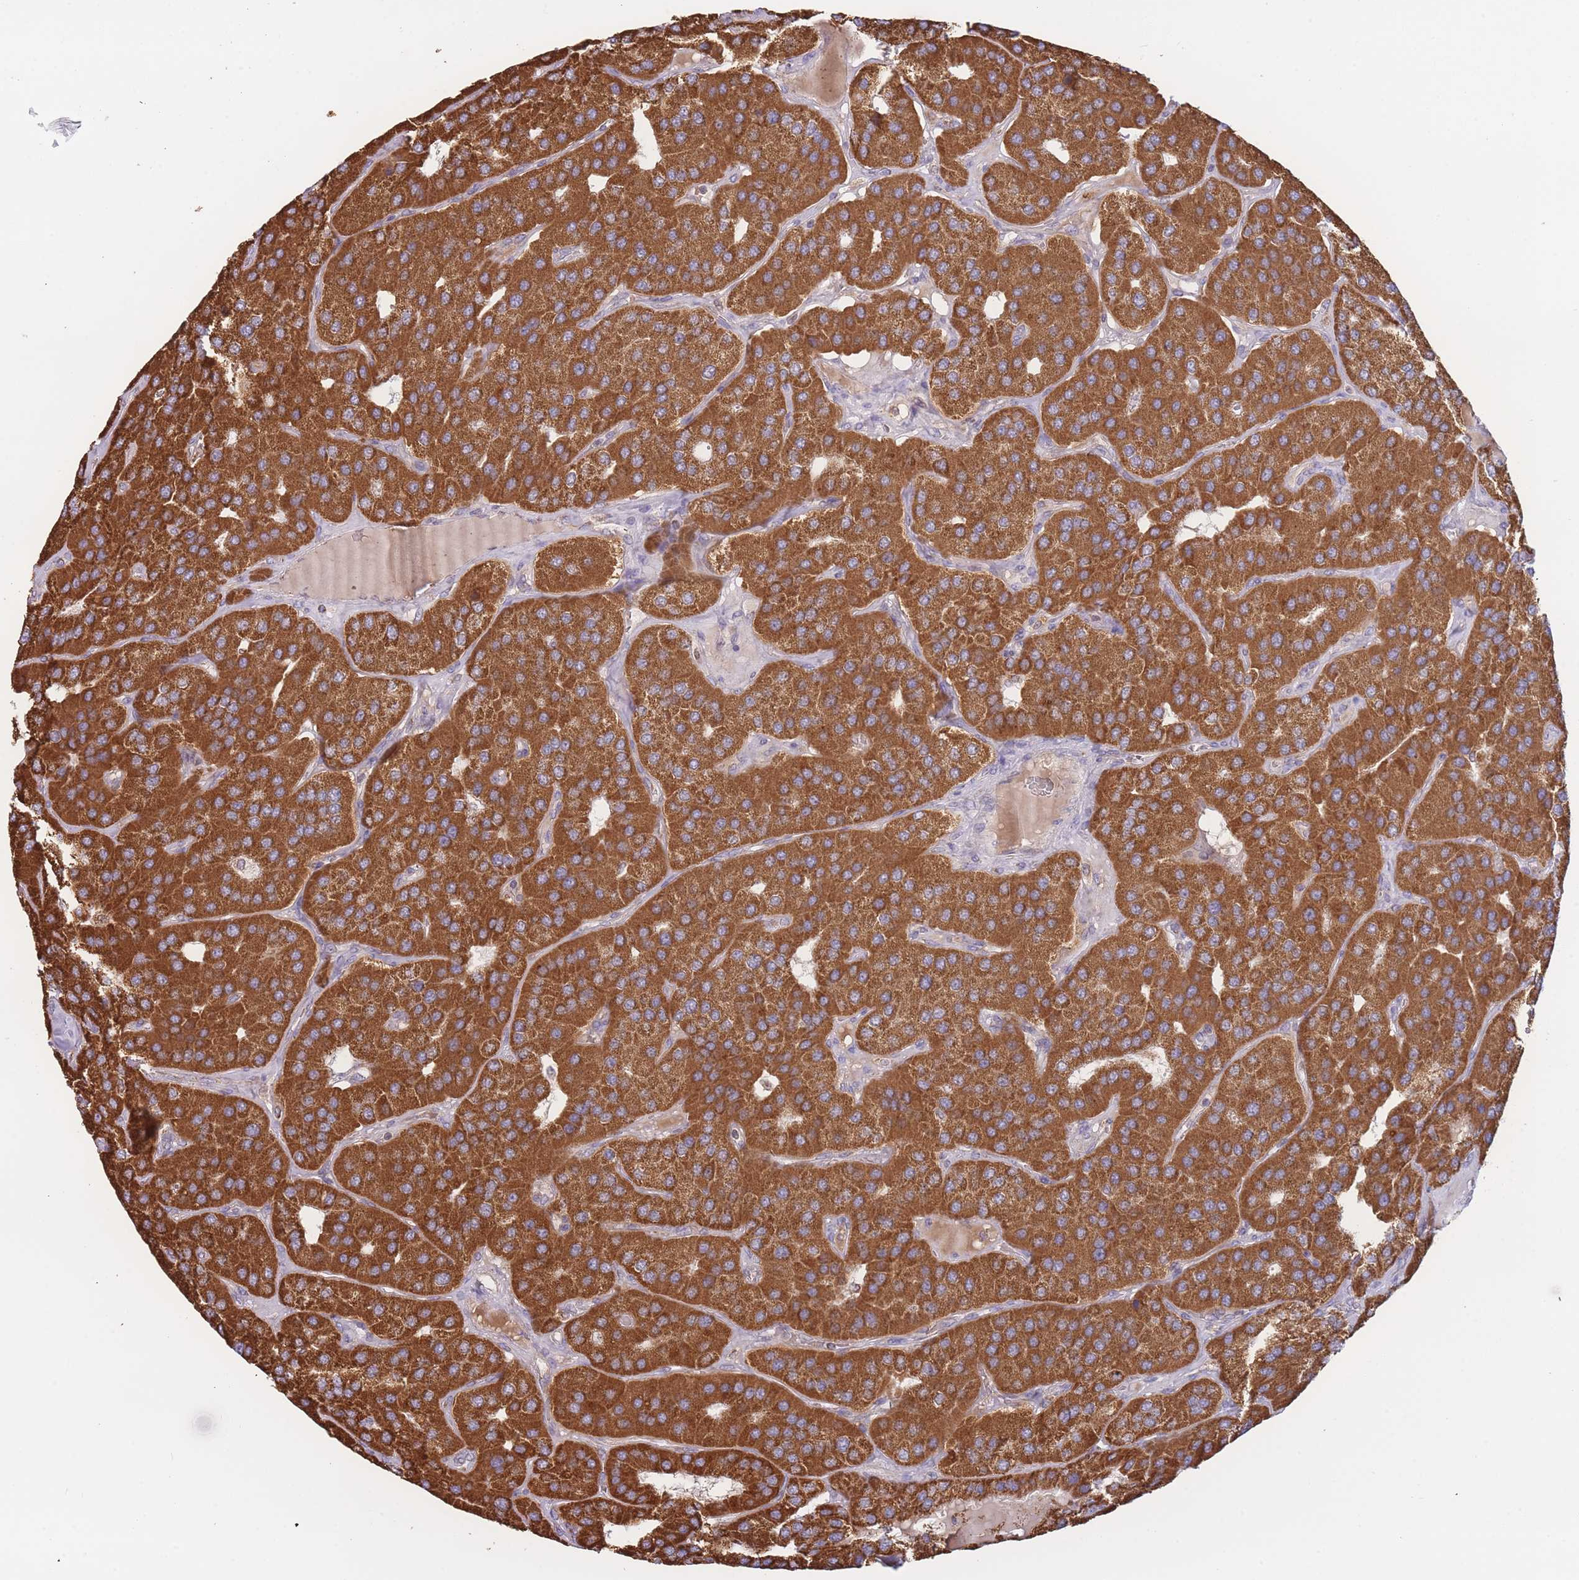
{"staining": {"intensity": "strong", "quantity": ">75%", "location": "cytoplasmic/membranous"}, "tissue": "parathyroid gland", "cell_type": "Glandular cells", "image_type": "normal", "snomed": [{"axis": "morphology", "description": "Normal tissue, NOS"}, {"axis": "morphology", "description": "Adenoma, NOS"}, {"axis": "topography", "description": "Parathyroid gland"}], "caption": "About >75% of glandular cells in benign parathyroid gland demonstrate strong cytoplasmic/membranous protein positivity as visualized by brown immunohistochemical staining.", "gene": "MRPL17", "patient": {"sex": "female", "age": 86}}